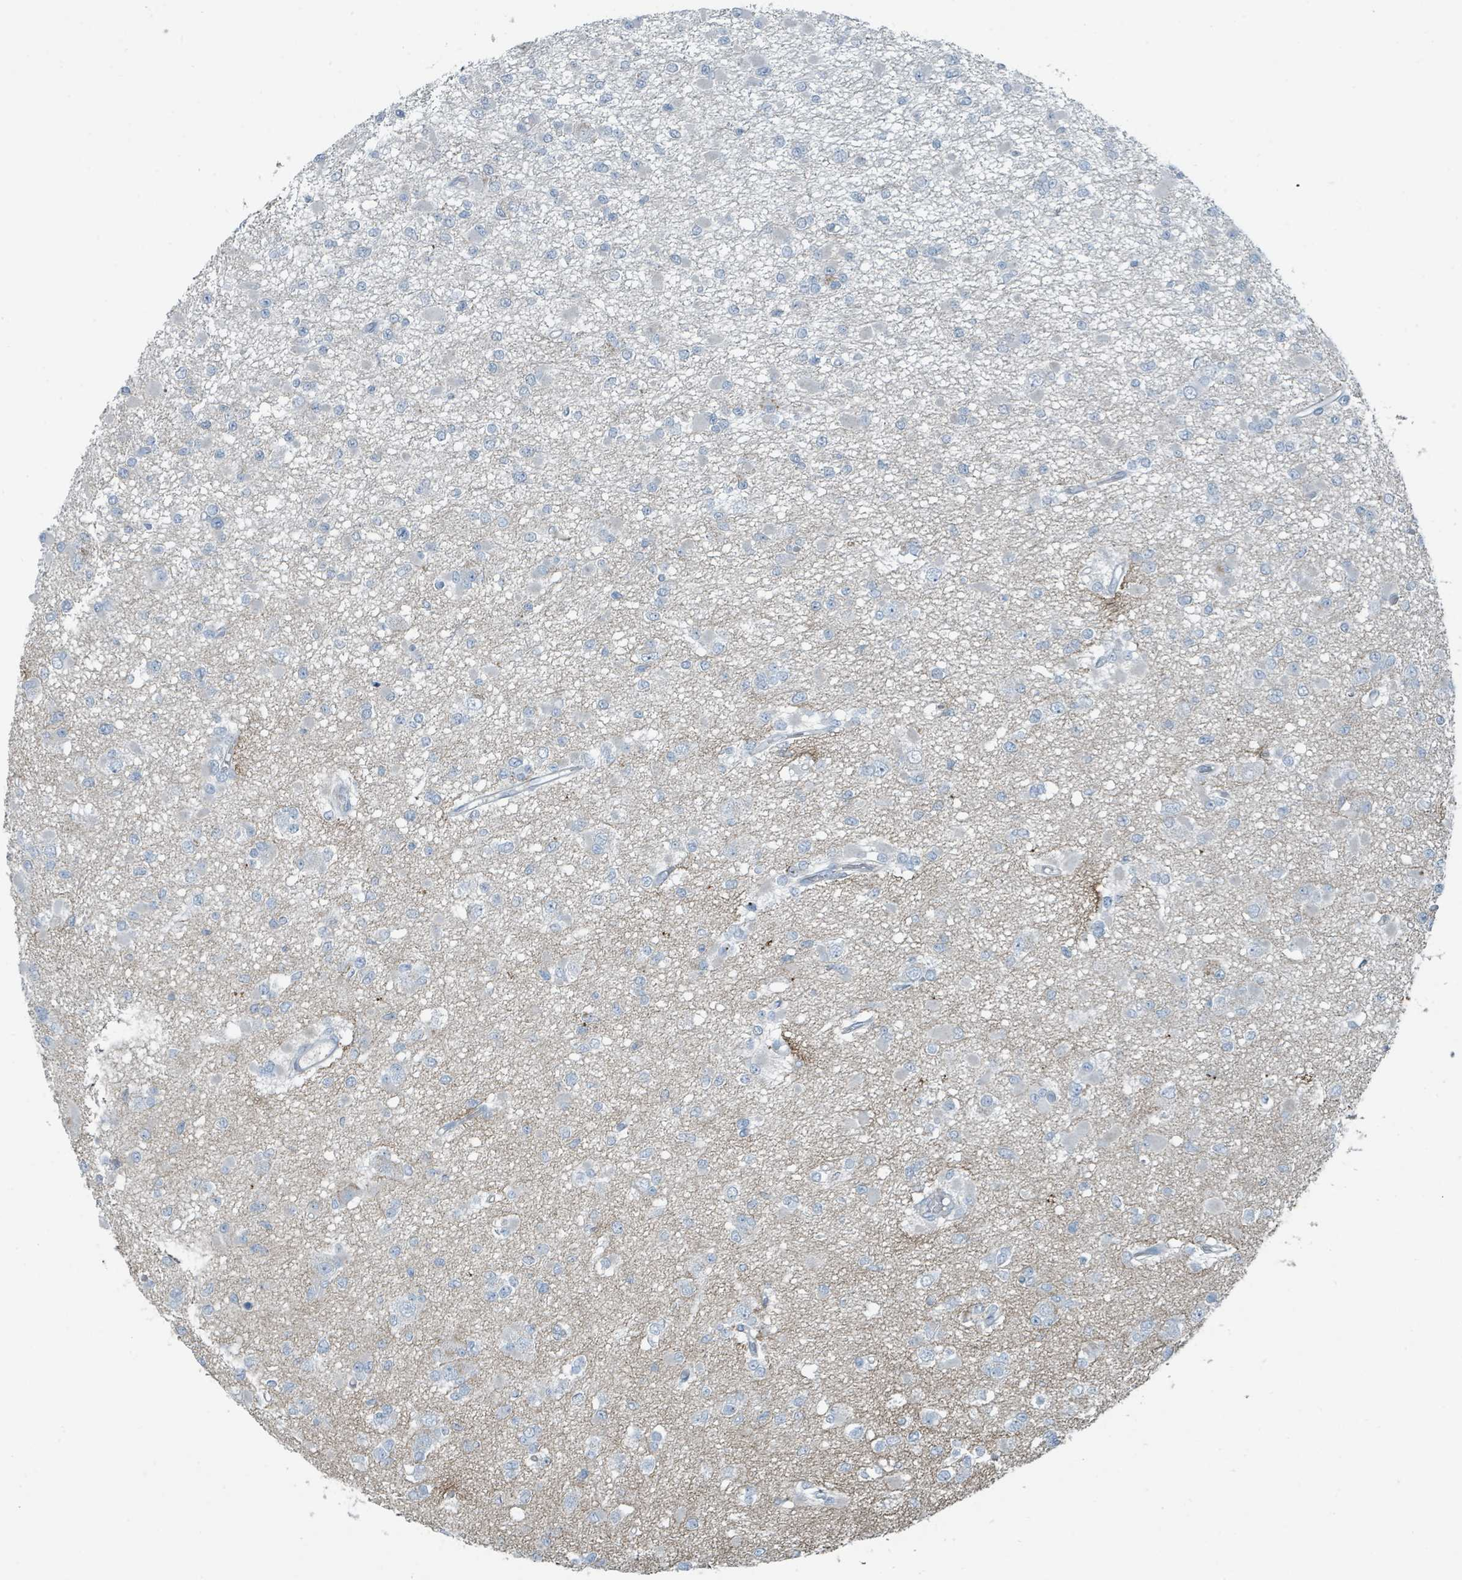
{"staining": {"intensity": "negative", "quantity": "none", "location": "none"}, "tissue": "glioma", "cell_type": "Tumor cells", "image_type": "cancer", "snomed": [{"axis": "morphology", "description": "Glioma, malignant, Low grade"}, {"axis": "topography", "description": "Brain"}], "caption": "Immunohistochemistry image of neoplastic tissue: glioma stained with DAB exhibits no significant protein expression in tumor cells.", "gene": "RASA4", "patient": {"sex": "female", "age": 22}}